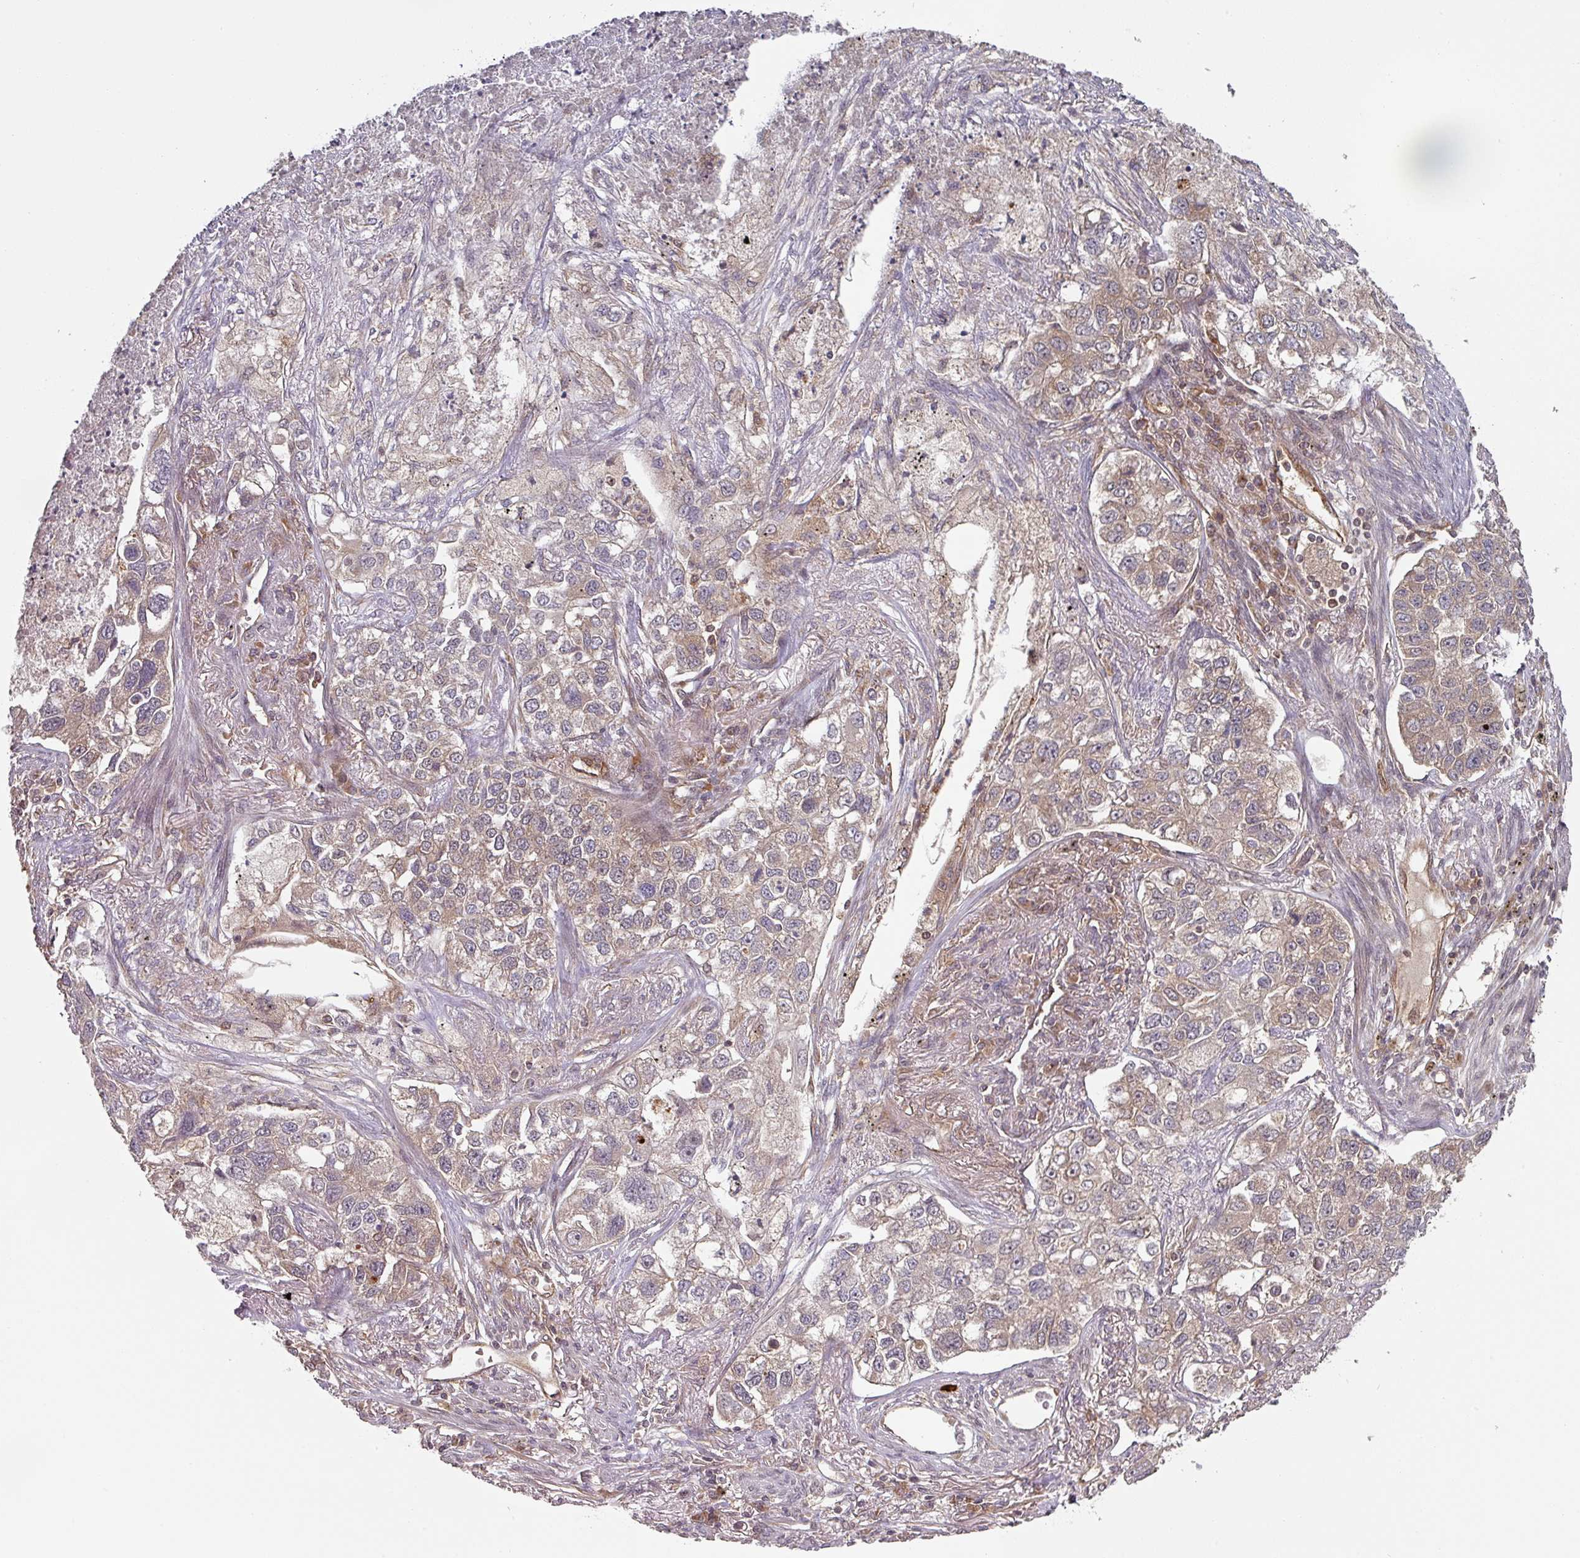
{"staining": {"intensity": "moderate", "quantity": "25%-75%", "location": "cytoplasmic/membranous"}, "tissue": "lung cancer", "cell_type": "Tumor cells", "image_type": "cancer", "snomed": [{"axis": "morphology", "description": "Adenocarcinoma, NOS"}, {"axis": "topography", "description": "Lung"}], "caption": "IHC (DAB (3,3'-diaminobenzidine)) staining of human lung adenocarcinoma exhibits moderate cytoplasmic/membranous protein staining in approximately 25%-75% of tumor cells.", "gene": "EIF4EBP2", "patient": {"sex": "male", "age": 49}}